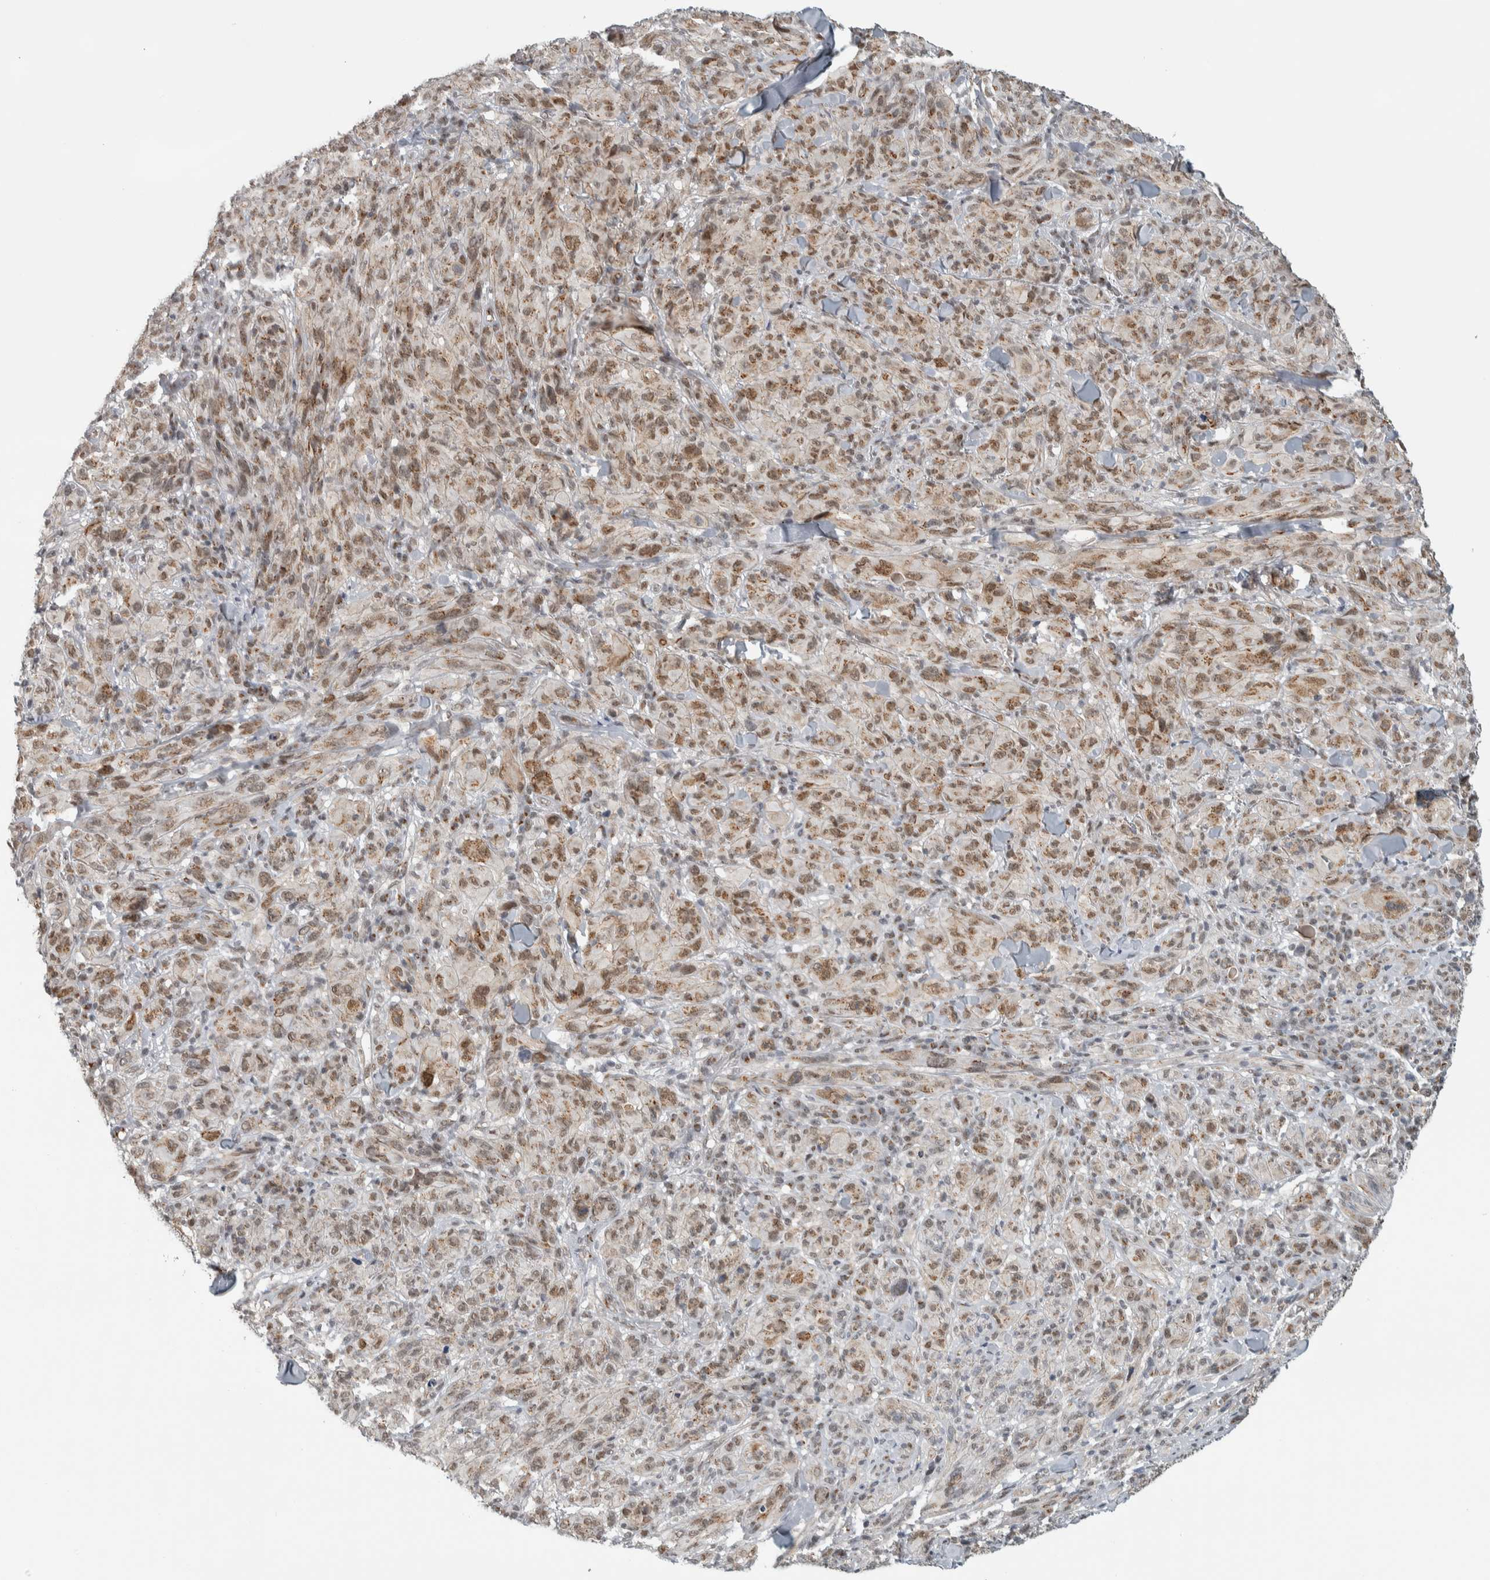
{"staining": {"intensity": "weak", "quantity": ">75%", "location": "cytoplasmic/membranous,nuclear"}, "tissue": "melanoma", "cell_type": "Tumor cells", "image_type": "cancer", "snomed": [{"axis": "morphology", "description": "Malignant melanoma, NOS"}, {"axis": "topography", "description": "Skin of head"}], "caption": "Immunohistochemical staining of human malignant melanoma reveals weak cytoplasmic/membranous and nuclear protein staining in approximately >75% of tumor cells. Nuclei are stained in blue.", "gene": "ZMYND8", "patient": {"sex": "male", "age": 96}}